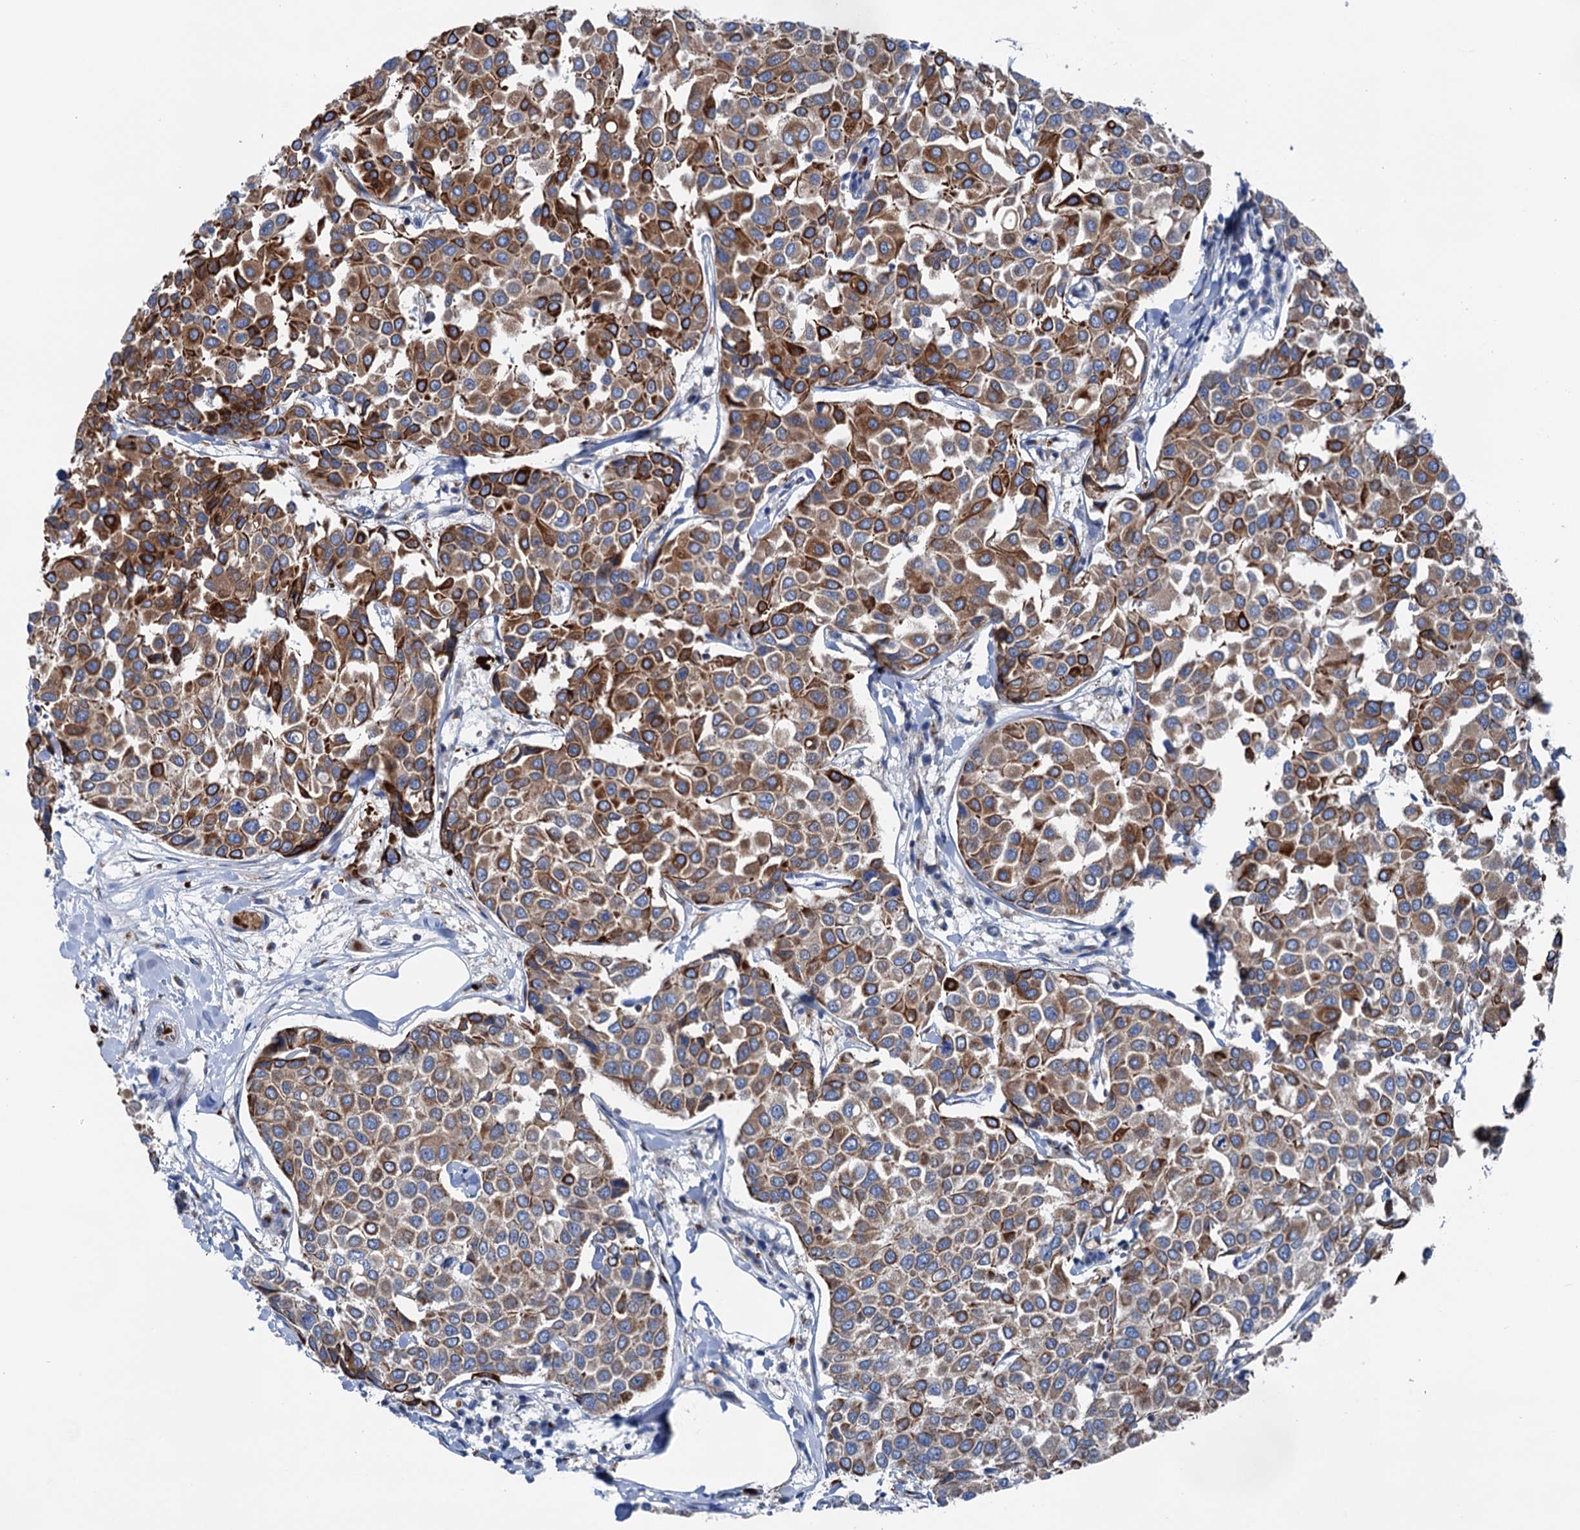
{"staining": {"intensity": "strong", "quantity": "25%-75%", "location": "cytoplasmic/membranous"}, "tissue": "breast cancer", "cell_type": "Tumor cells", "image_type": "cancer", "snomed": [{"axis": "morphology", "description": "Duct carcinoma"}, {"axis": "topography", "description": "Breast"}], "caption": "Protein staining exhibits strong cytoplasmic/membranous expression in about 25%-75% of tumor cells in breast cancer.", "gene": "EIPR1", "patient": {"sex": "female", "age": 55}}